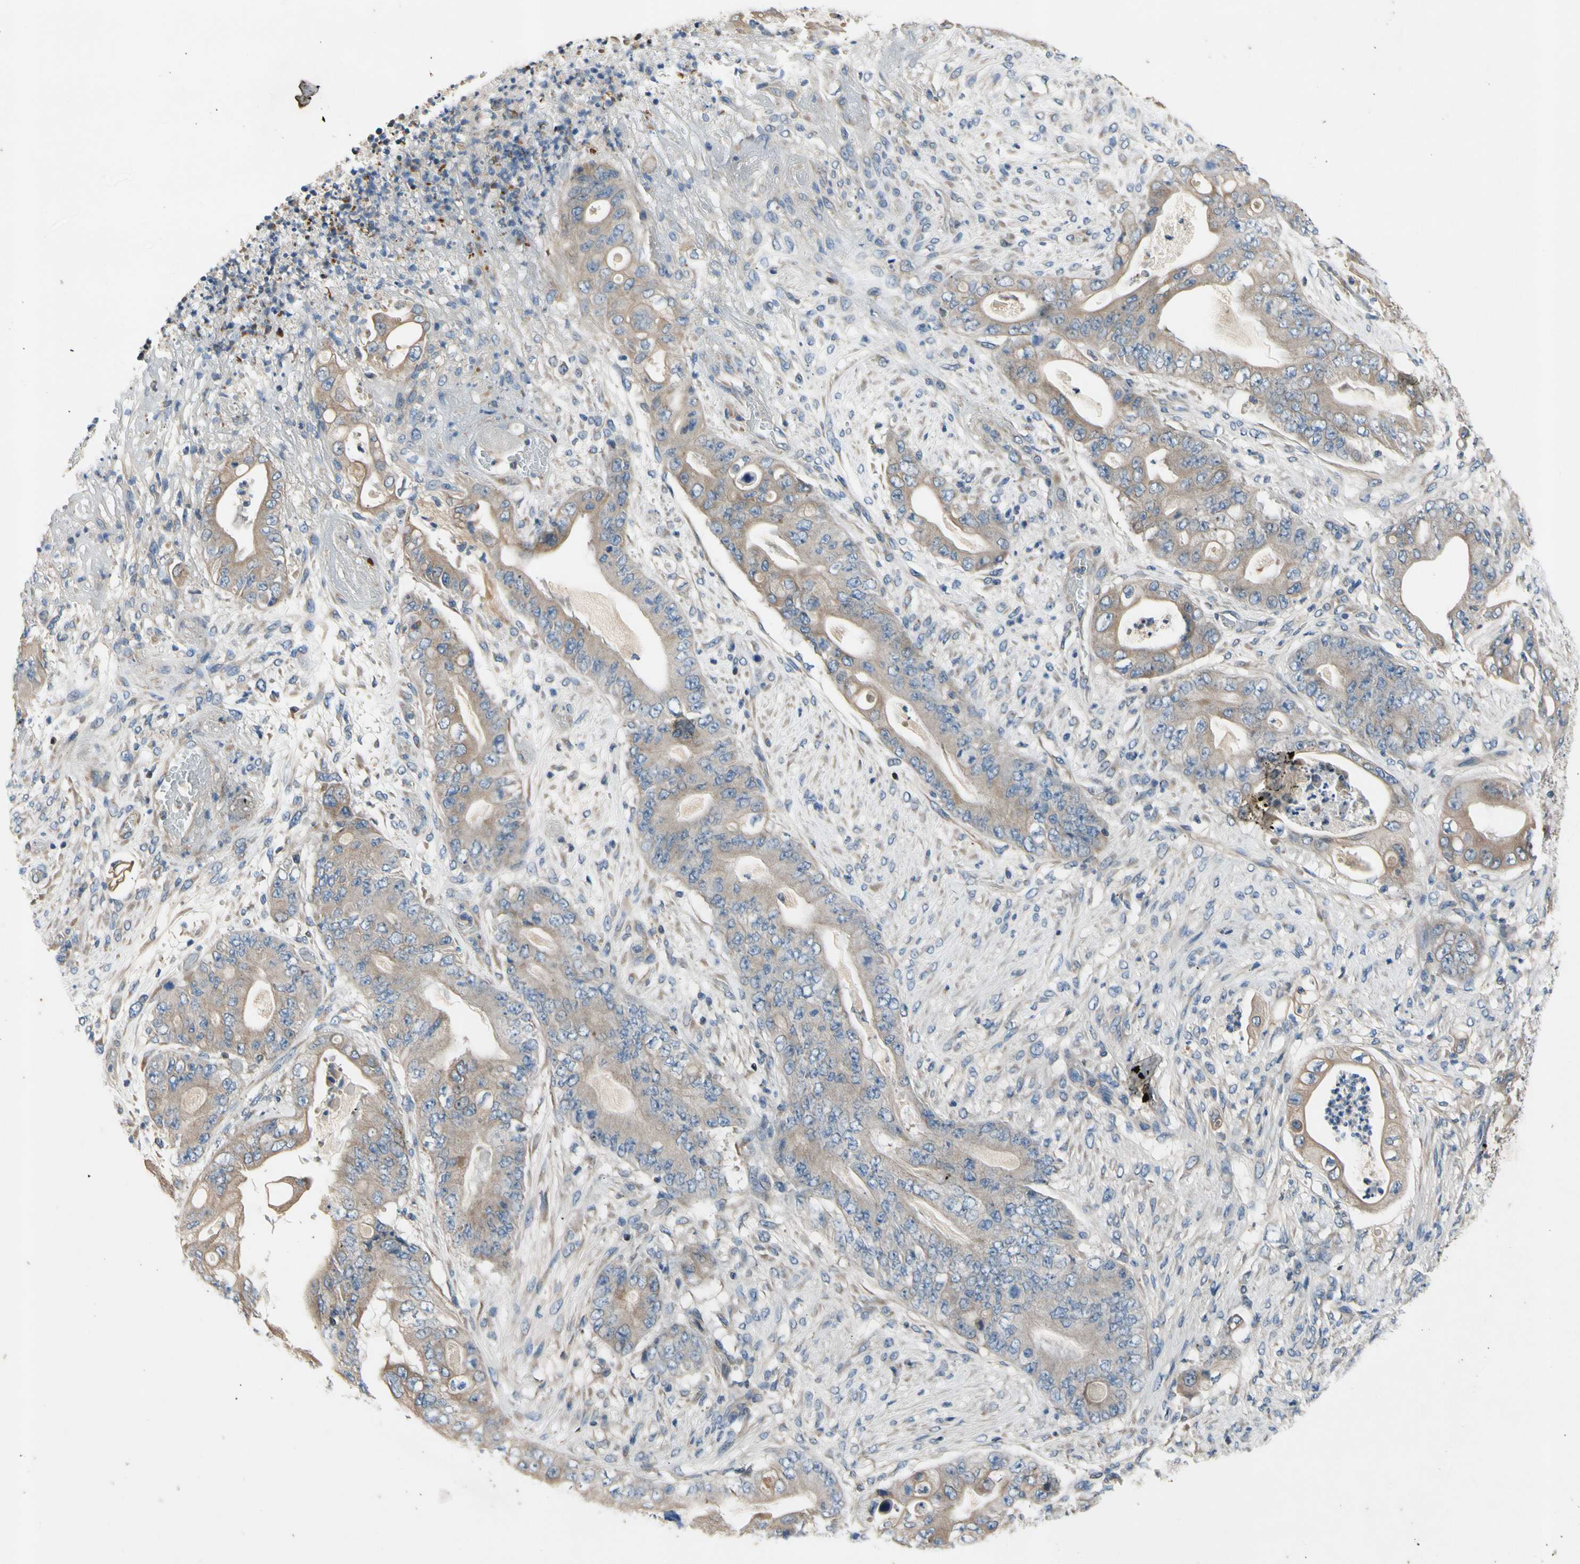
{"staining": {"intensity": "weak", "quantity": ">75%", "location": "cytoplasmic/membranous"}, "tissue": "stomach cancer", "cell_type": "Tumor cells", "image_type": "cancer", "snomed": [{"axis": "morphology", "description": "Adenocarcinoma, NOS"}, {"axis": "topography", "description": "Stomach"}], "caption": "Stomach cancer (adenocarcinoma) tissue reveals weak cytoplasmic/membranous expression in approximately >75% of tumor cells", "gene": "TBX21", "patient": {"sex": "female", "age": 73}}